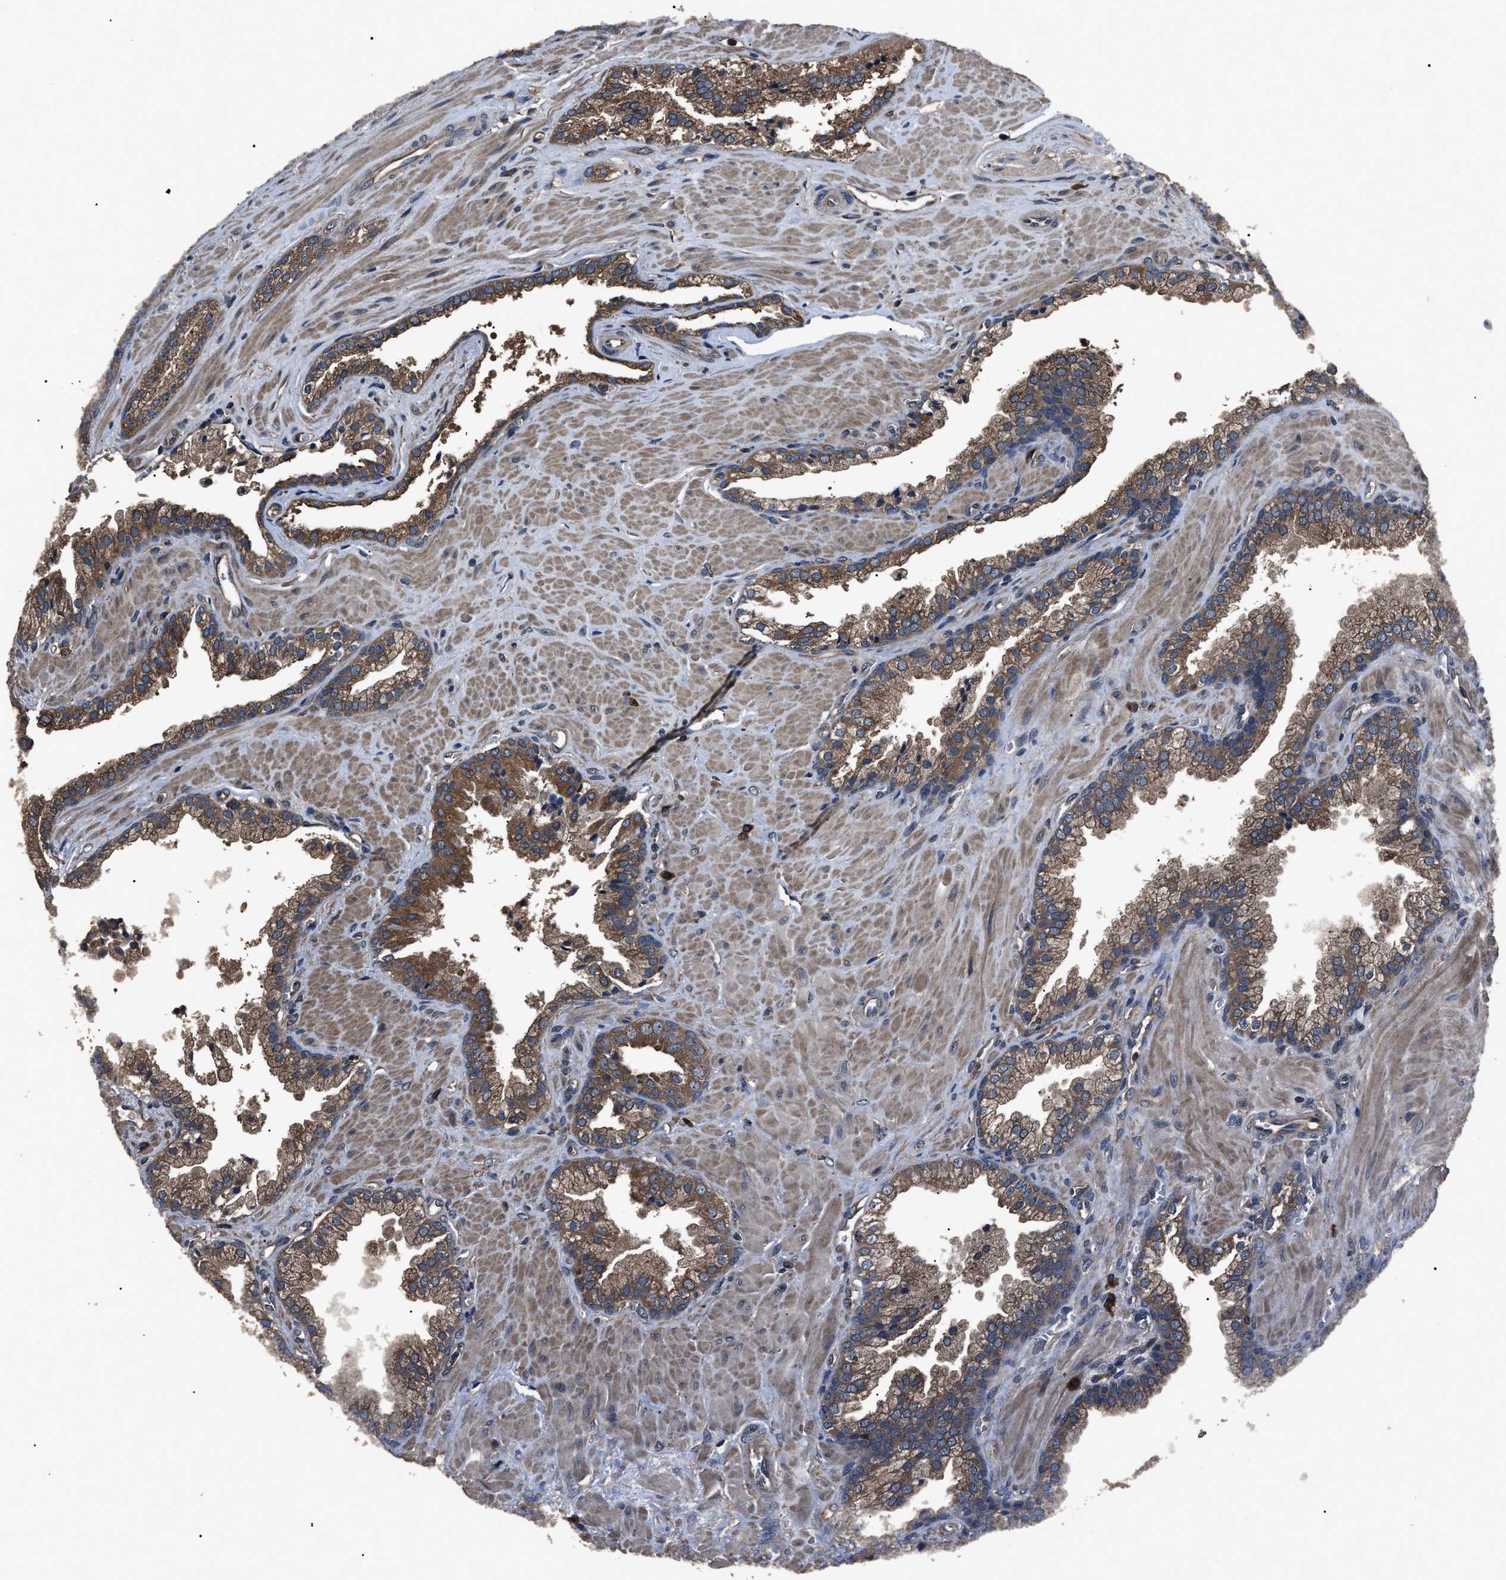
{"staining": {"intensity": "moderate", "quantity": ">75%", "location": "cytoplasmic/membranous"}, "tissue": "prostate cancer", "cell_type": "Tumor cells", "image_type": "cancer", "snomed": [{"axis": "morphology", "description": "Adenocarcinoma, Low grade"}, {"axis": "topography", "description": "Prostate"}], "caption": "Brown immunohistochemical staining in human prostate low-grade adenocarcinoma shows moderate cytoplasmic/membranous staining in about >75% of tumor cells.", "gene": "RNF216", "patient": {"sex": "male", "age": 71}}